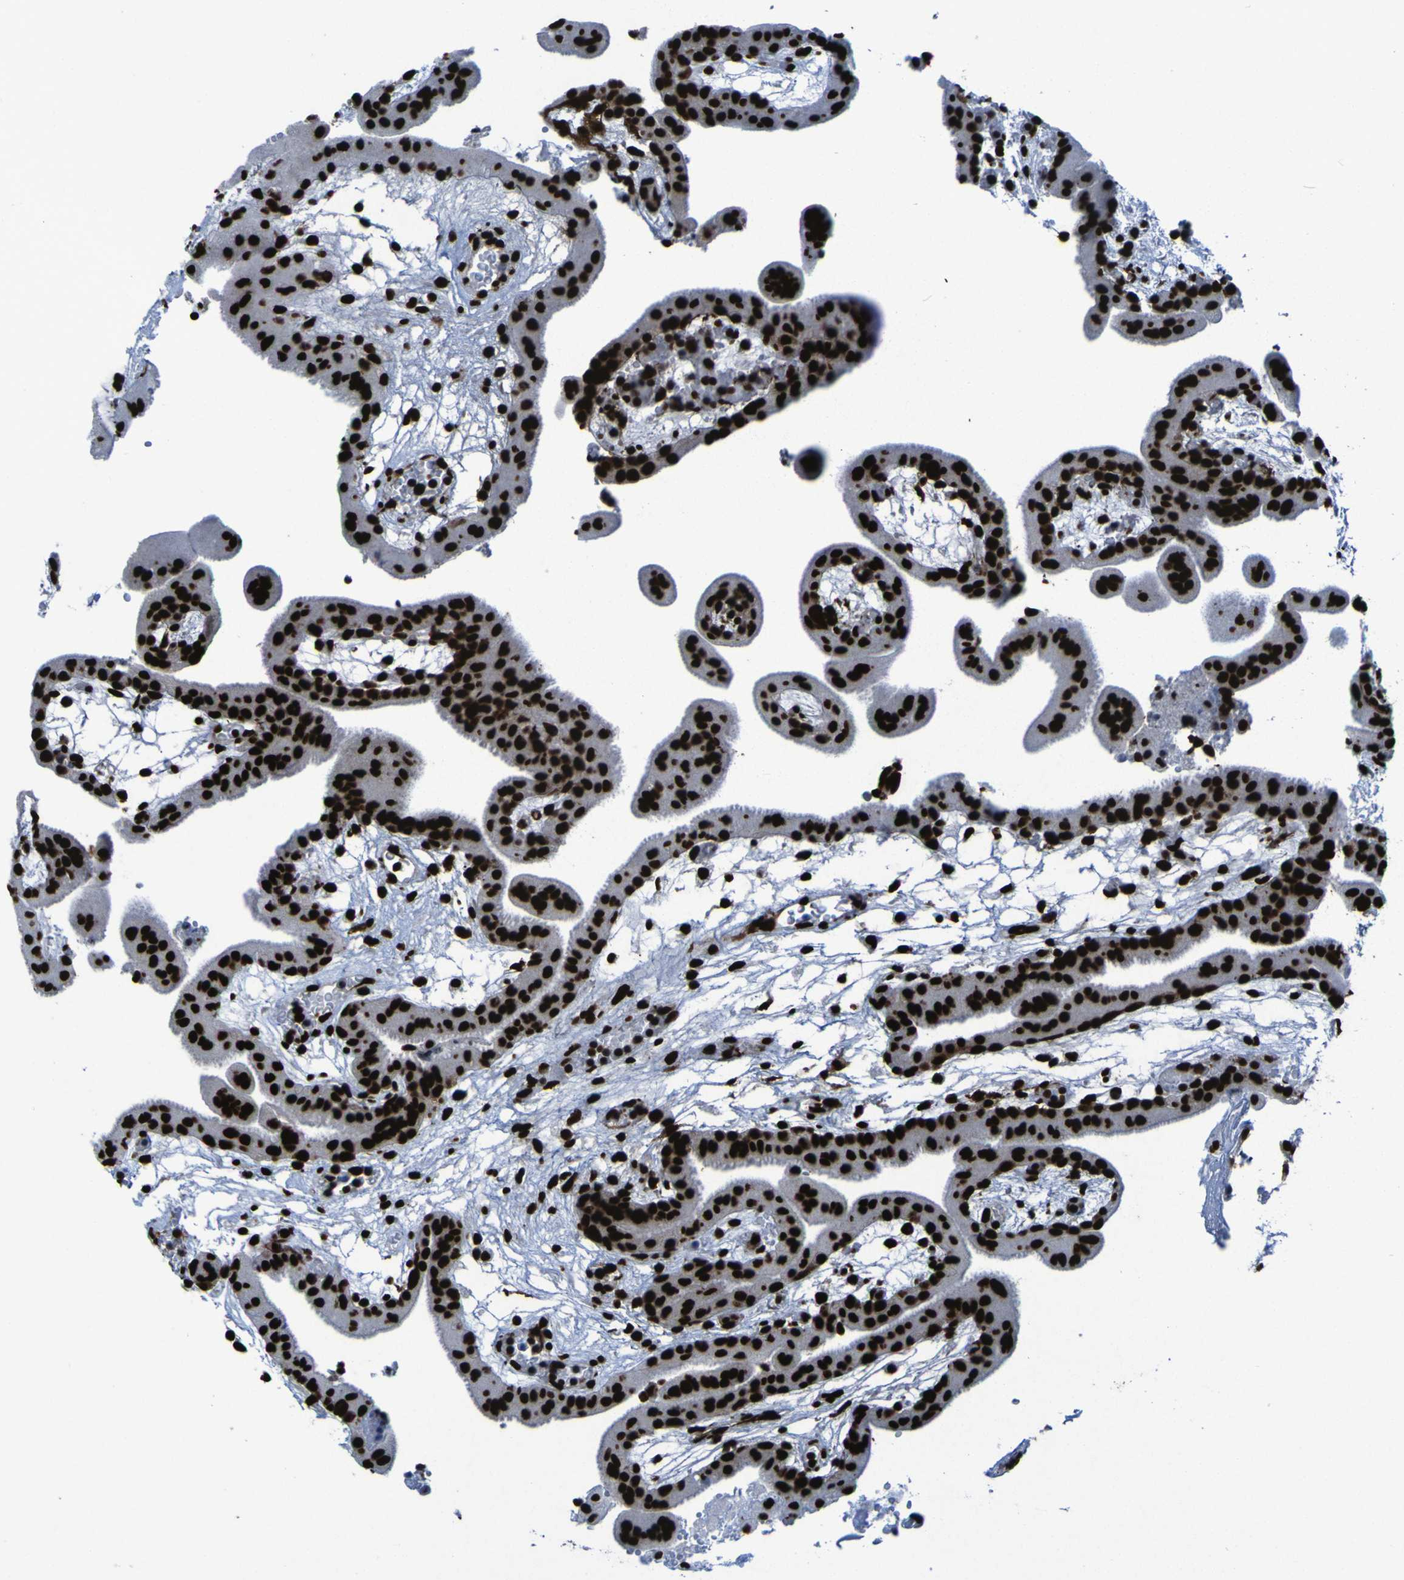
{"staining": {"intensity": "strong", "quantity": ">75%", "location": "nuclear"}, "tissue": "placenta", "cell_type": "Trophoblastic cells", "image_type": "normal", "snomed": [{"axis": "morphology", "description": "Normal tissue, NOS"}, {"axis": "topography", "description": "Placenta"}], "caption": "Trophoblastic cells display high levels of strong nuclear staining in approximately >75% of cells in unremarkable placenta. (Brightfield microscopy of DAB IHC at high magnification).", "gene": "NPM1", "patient": {"sex": "female", "age": 18}}